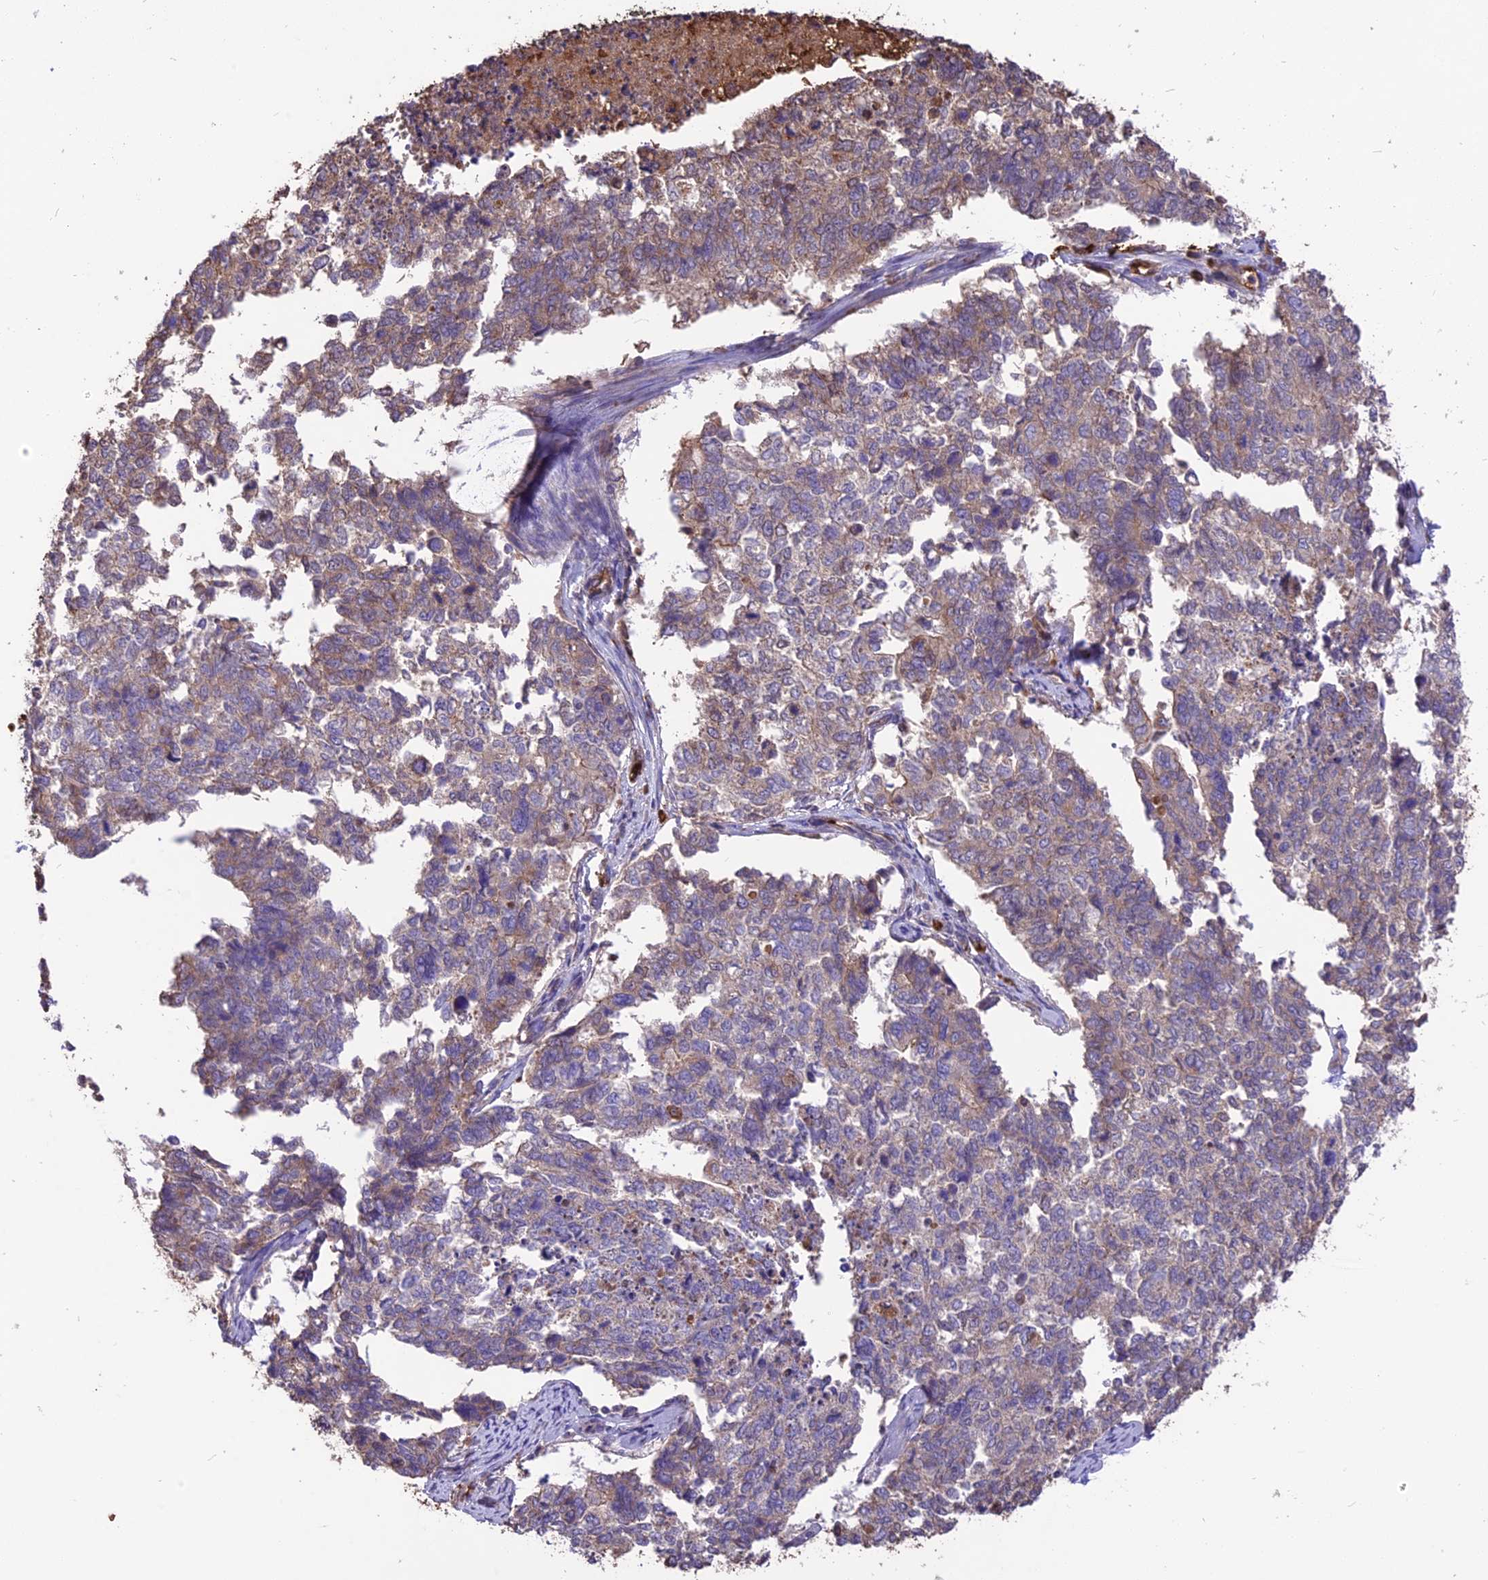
{"staining": {"intensity": "weak", "quantity": "25%-75%", "location": "cytoplasmic/membranous"}, "tissue": "cervical cancer", "cell_type": "Tumor cells", "image_type": "cancer", "snomed": [{"axis": "morphology", "description": "Squamous cell carcinoma, NOS"}, {"axis": "topography", "description": "Cervix"}], "caption": "Human cervical cancer (squamous cell carcinoma) stained with a protein marker demonstrates weak staining in tumor cells.", "gene": "TTC4", "patient": {"sex": "female", "age": 63}}